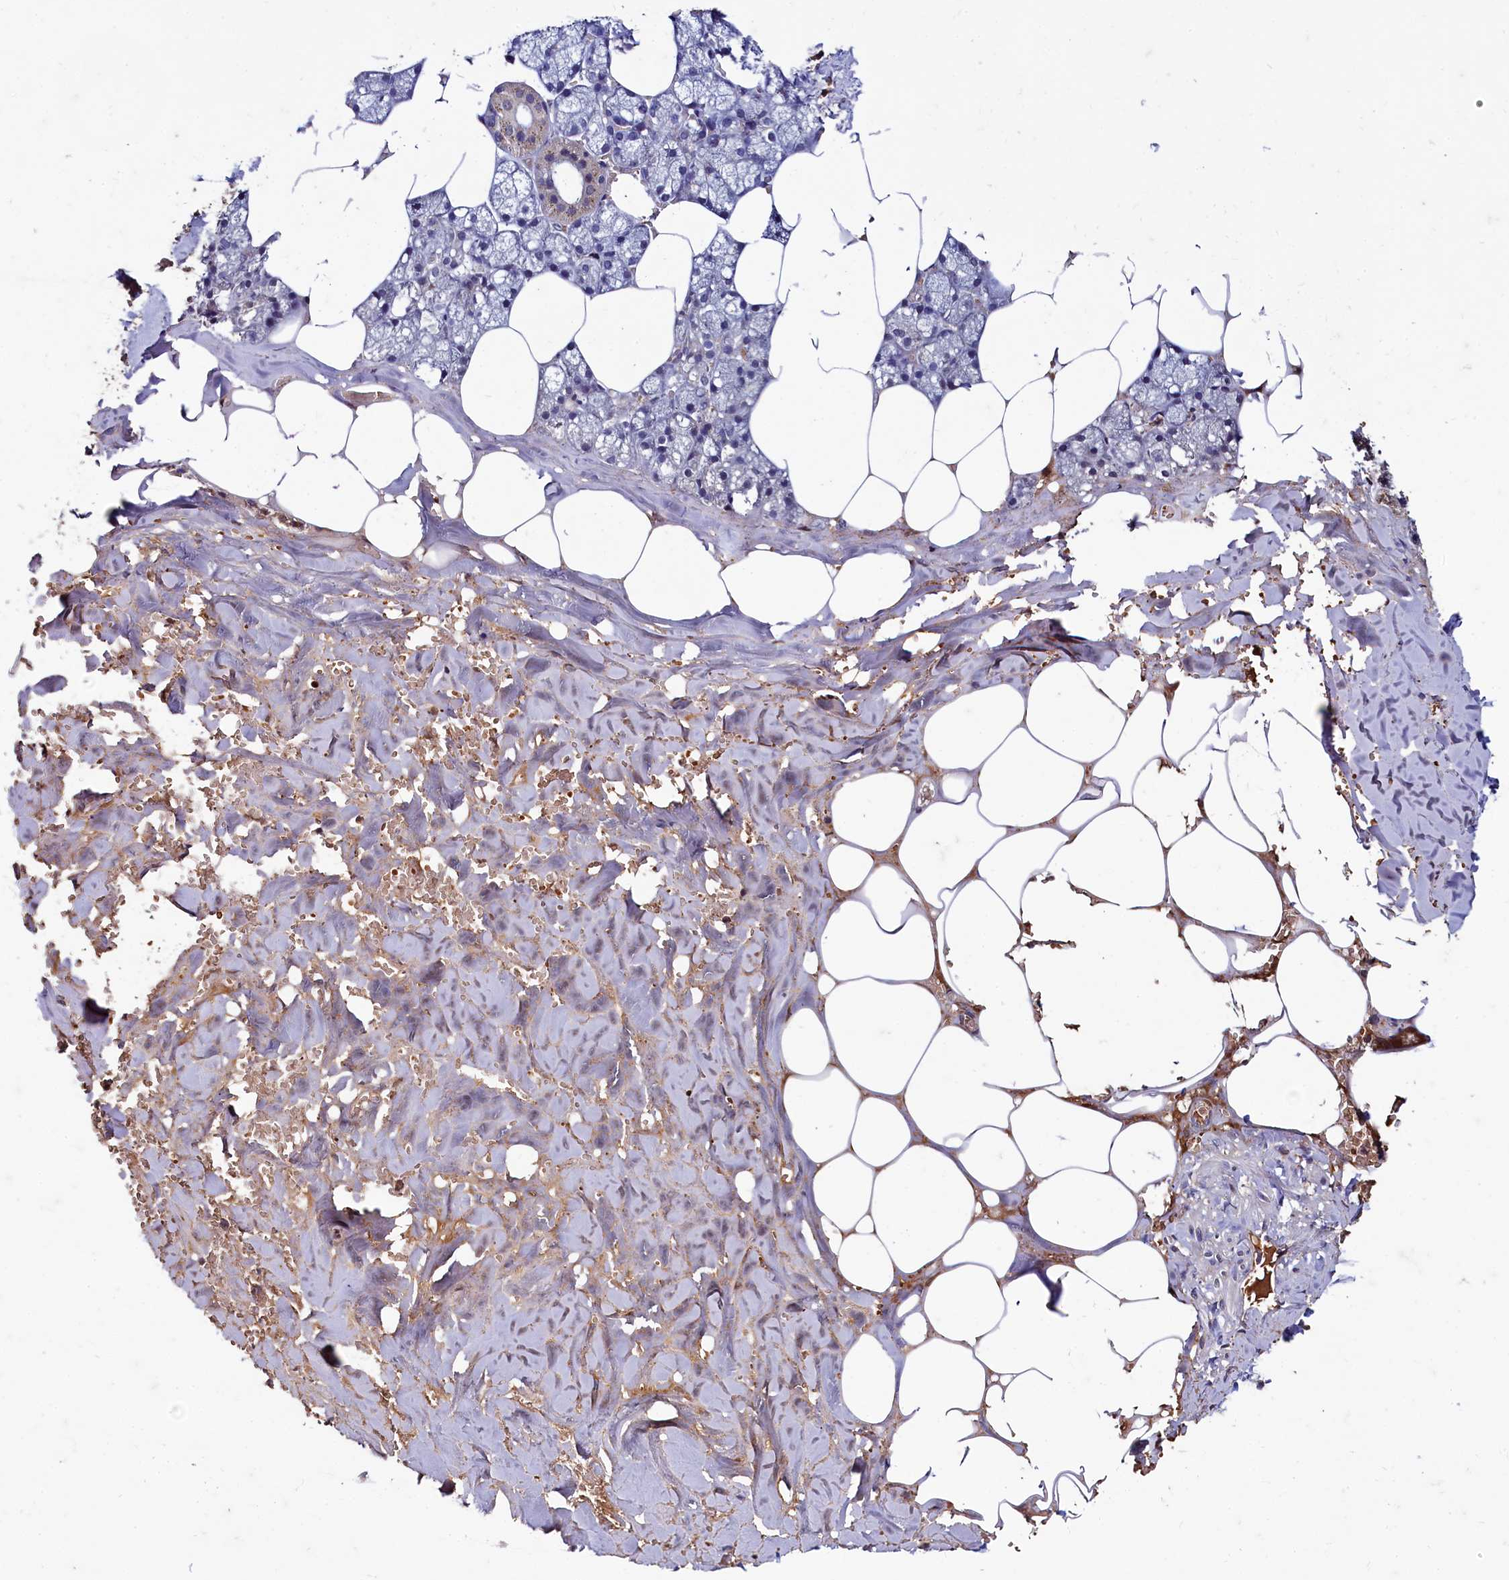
{"staining": {"intensity": "weak", "quantity": "<25%", "location": "cytoplasmic/membranous"}, "tissue": "salivary gland", "cell_type": "Glandular cells", "image_type": "normal", "snomed": [{"axis": "morphology", "description": "Normal tissue, NOS"}, {"axis": "topography", "description": "Salivary gland"}], "caption": "Immunohistochemical staining of benign salivary gland shows no significant positivity in glandular cells.", "gene": "CSTPP1", "patient": {"sex": "male", "age": 62}}